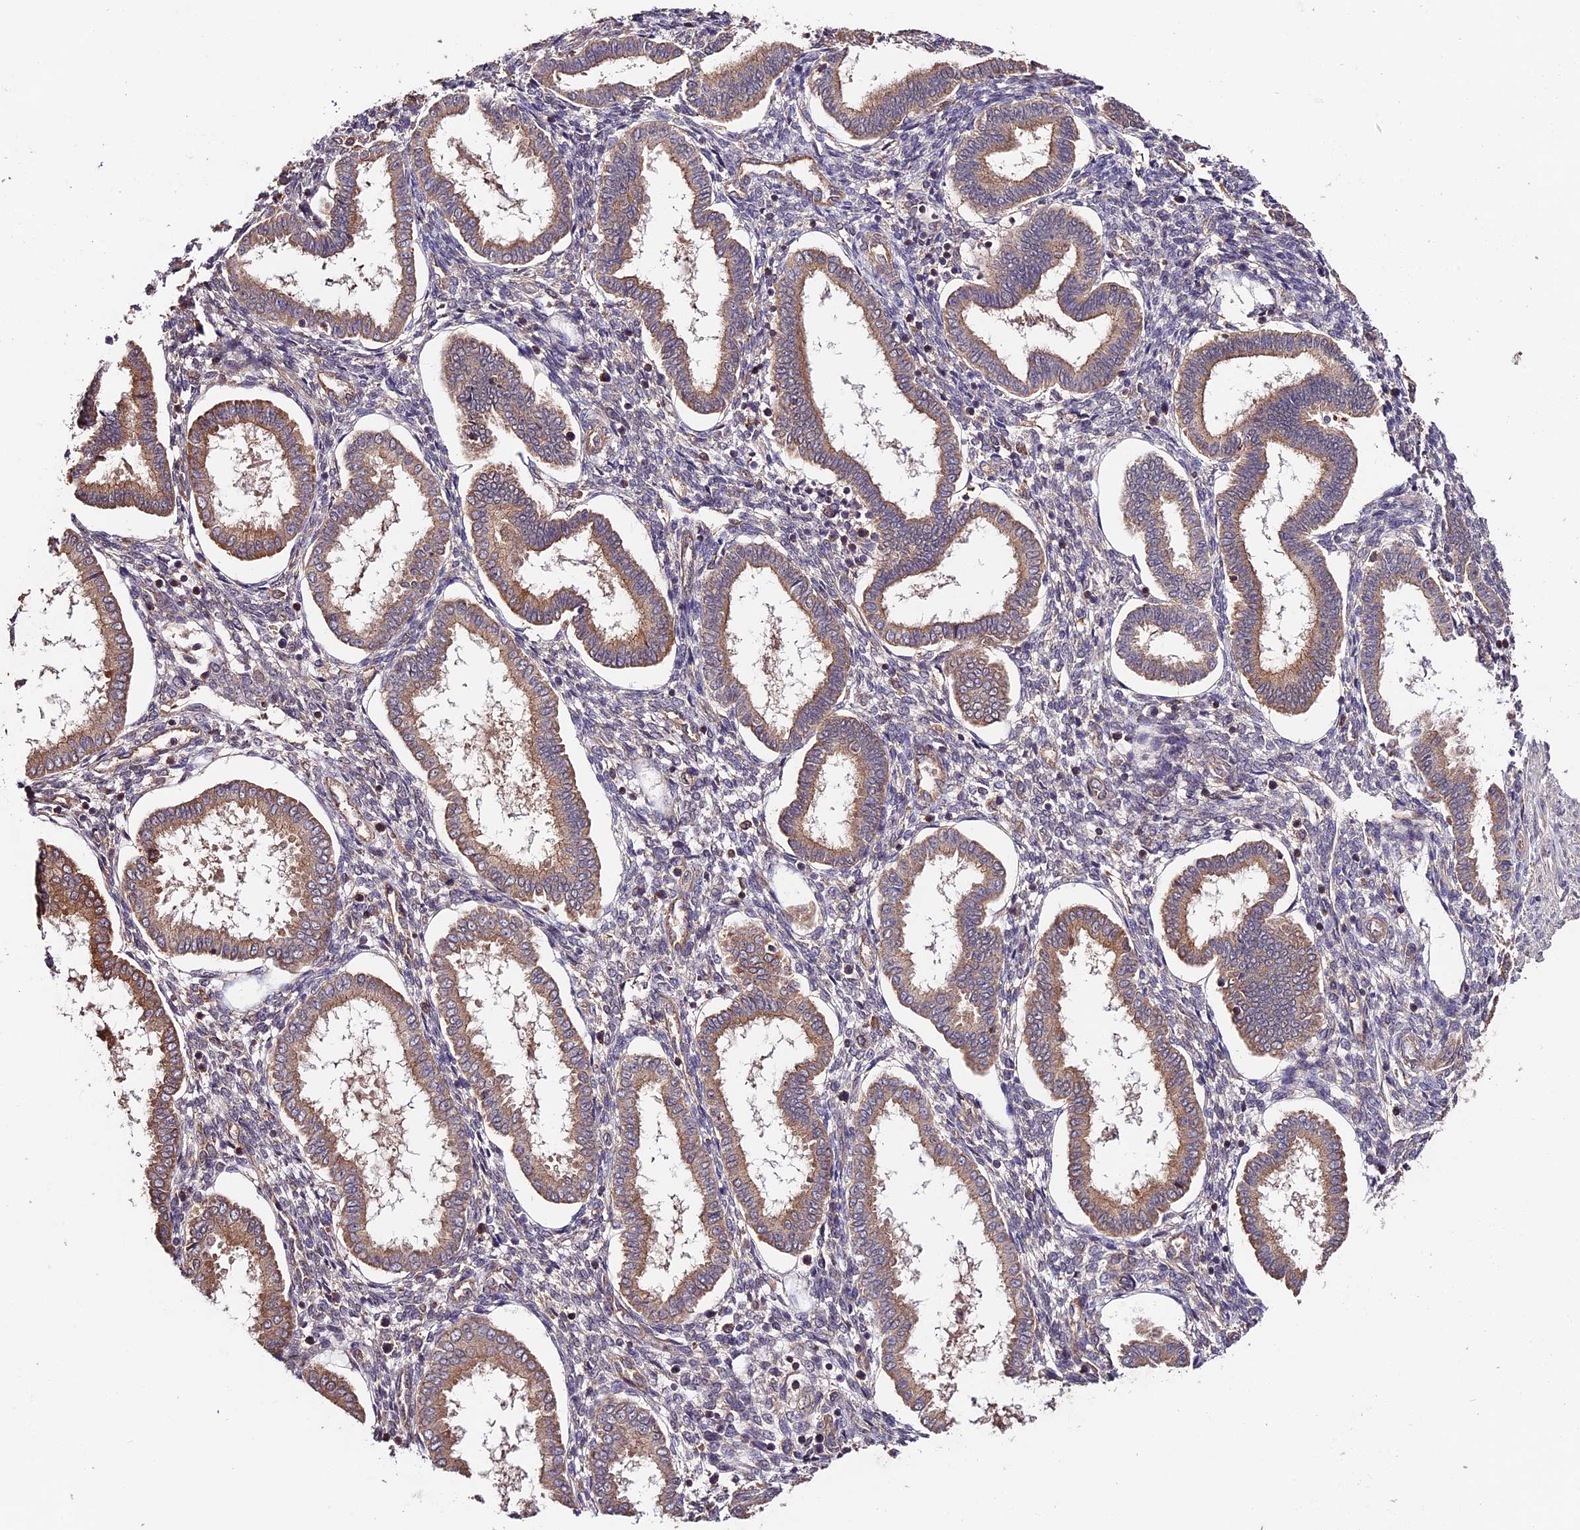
{"staining": {"intensity": "moderate", "quantity": "<25%", "location": "cytoplasmic/membranous"}, "tissue": "endometrium", "cell_type": "Cells in endometrial stroma", "image_type": "normal", "snomed": [{"axis": "morphology", "description": "Normal tissue, NOS"}, {"axis": "topography", "description": "Endometrium"}], "caption": "Normal endometrium displays moderate cytoplasmic/membranous staining in about <25% of cells in endometrial stroma (Brightfield microscopy of DAB IHC at high magnification)..", "gene": "CES3", "patient": {"sex": "female", "age": 24}}